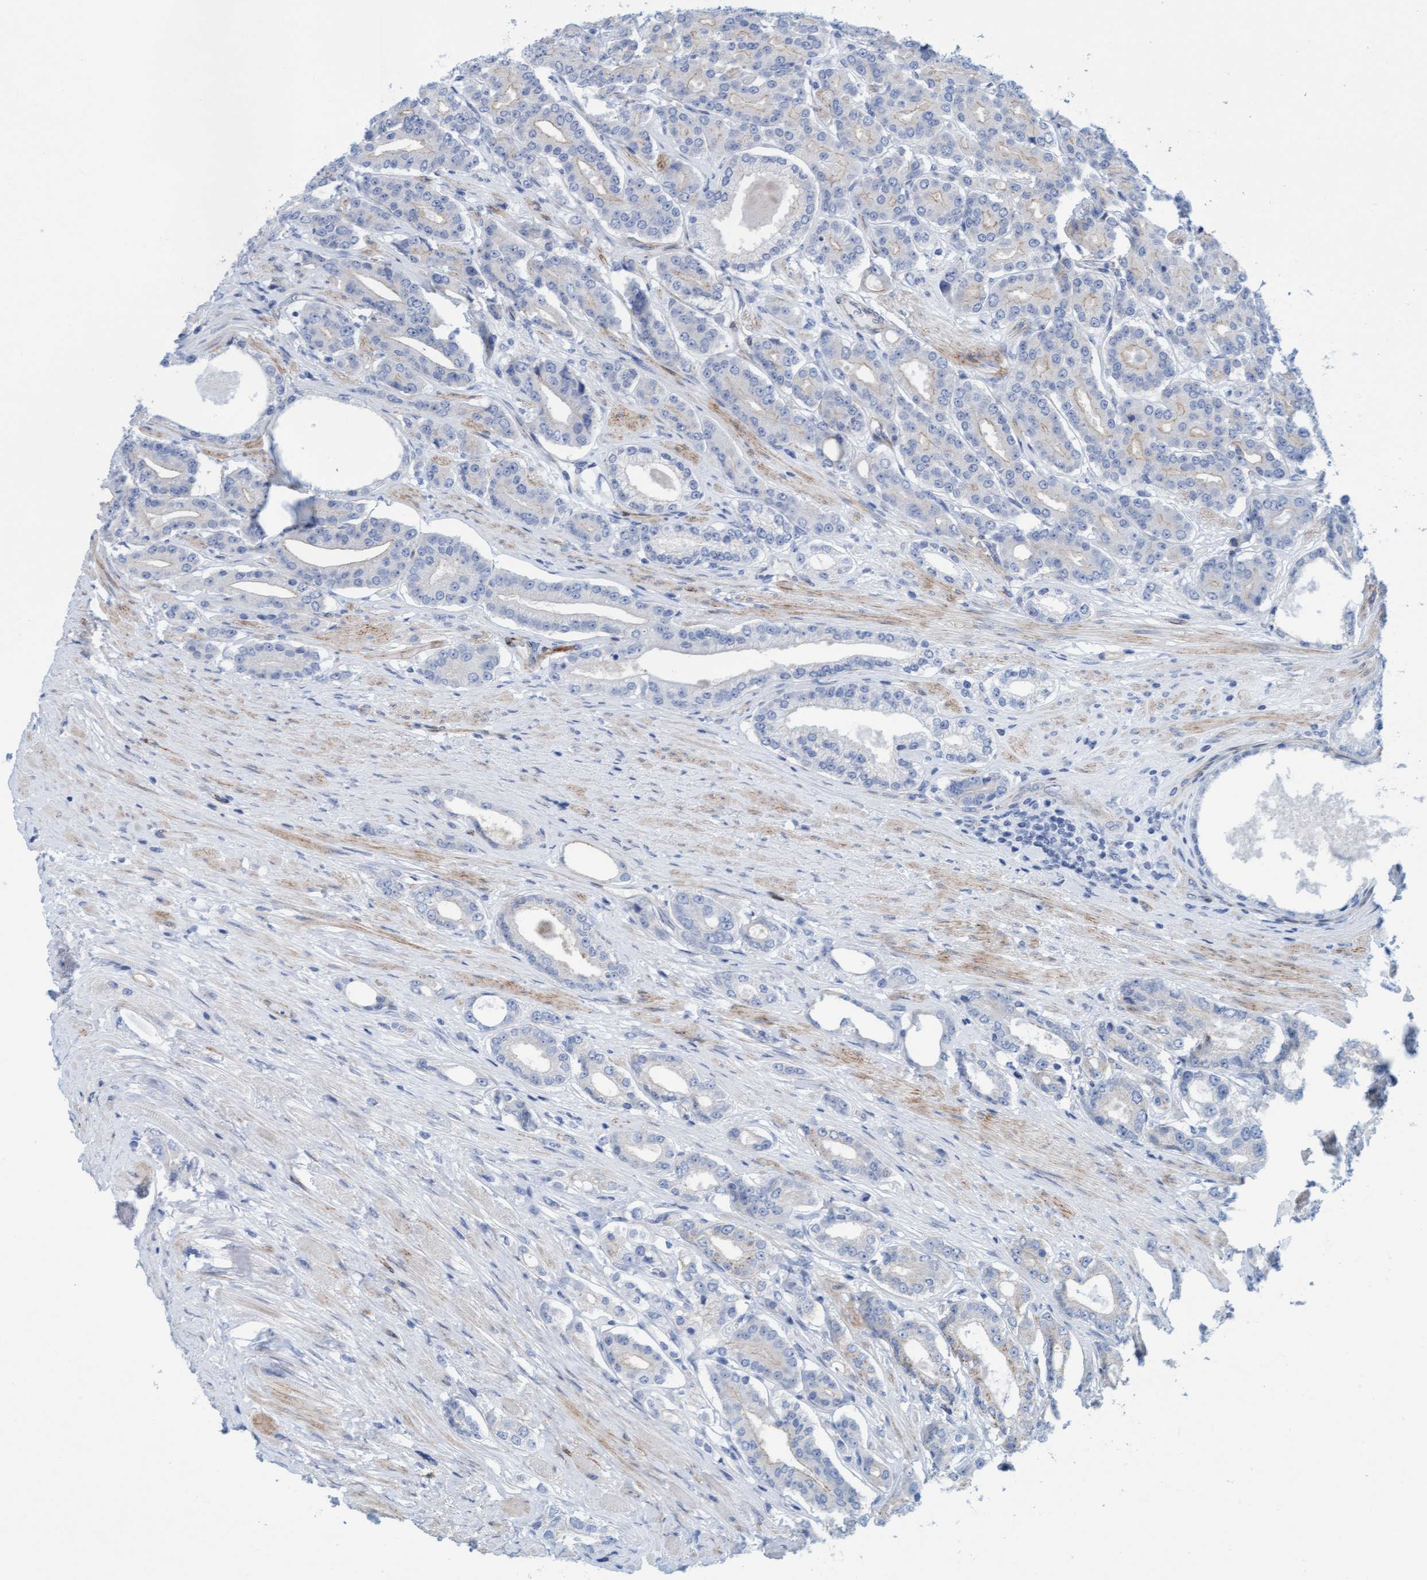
{"staining": {"intensity": "negative", "quantity": "none", "location": "none"}, "tissue": "prostate cancer", "cell_type": "Tumor cells", "image_type": "cancer", "snomed": [{"axis": "morphology", "description": "Adenocarcinoma, High grade"}, {"axis": "topography", "description": "Prostate"}], "caption": "Adenocarcinoma (high-grade) (prostate) was stained to show a protein in brown. There is no significant staining in tumor cells.", "gene": "MTFR1", "patient": {"sex": "male", "age": 71}}